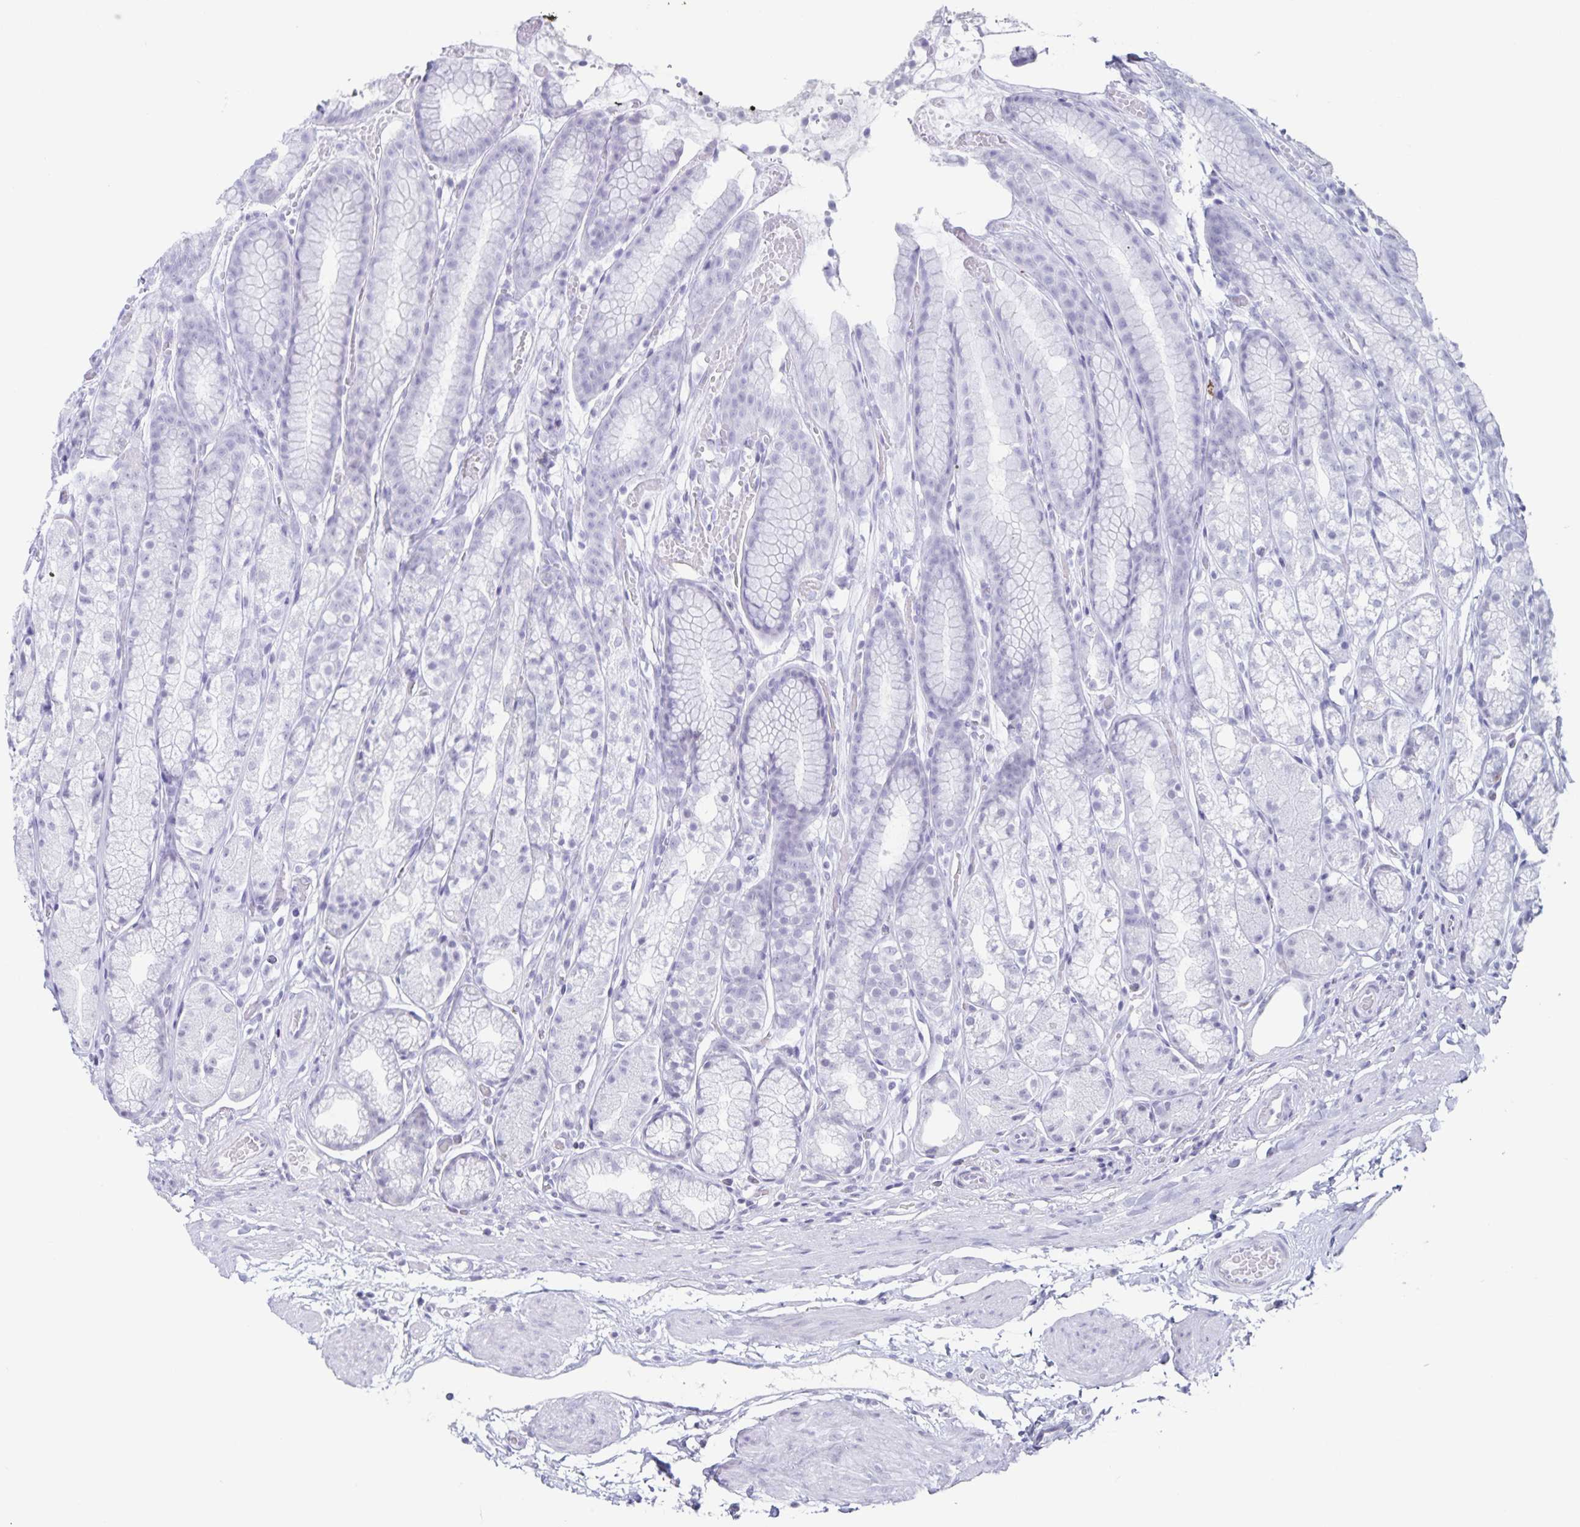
{"staining": {"intensity": "negative", "quantity": "none", "location": "none"}, "tissue": "stomach", "cell_type": "Glandular cells", "image_type": "normal", "snomed": [{"axis": "morphology", "description": "Normal tissue, NOS"}, {"axis": "topography", "description": "Smooth muscle"}, {"axis": "topography", "description": "Stomach"}], "caption": "Immunohistochemistry (IHC) of benign human stomach demonstrates no positivity in glandular cells.", "gene": "LCE6A", "patient": {"sex": "male", "age": 70}}